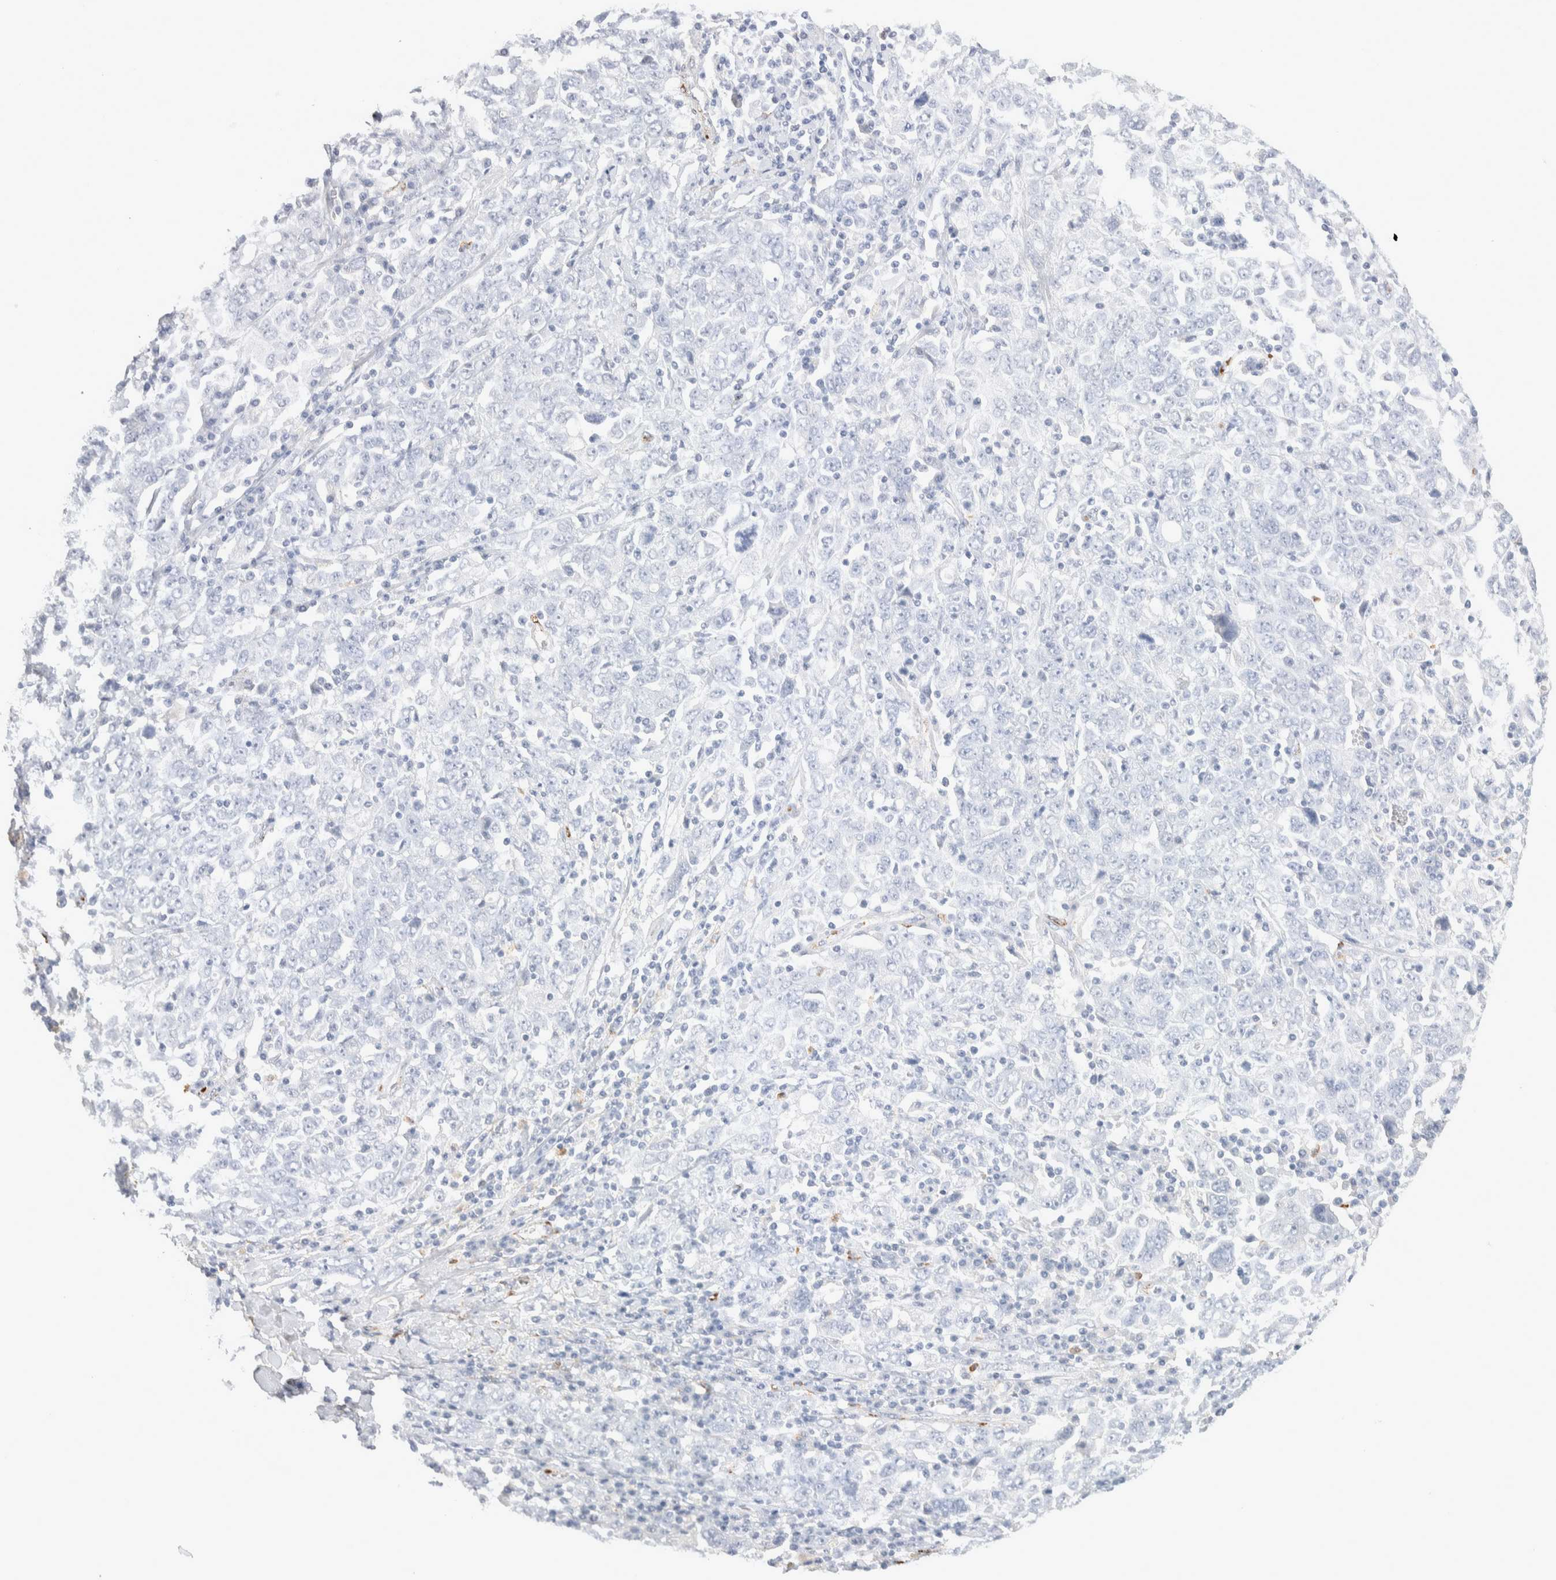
{"staining": {"intensity": "negative", "quantity": "none", "location": "none"}, "tissue": "ovarian cancer", "cell_type": "Tumor cells", "image_type": "cancer", "snomed": [{"axis": "morphology", "description": "Carcinoma, endometroid"}, {"axis": "topography", "description": "Ovary"}], "caption": "This is a micrograph of IHC staining of ovarian endometroid carcinoma, which shows no expression in tumor cells.", "gene": "SEPTIN4", "patient": {"sex": "female", "age": 62}}